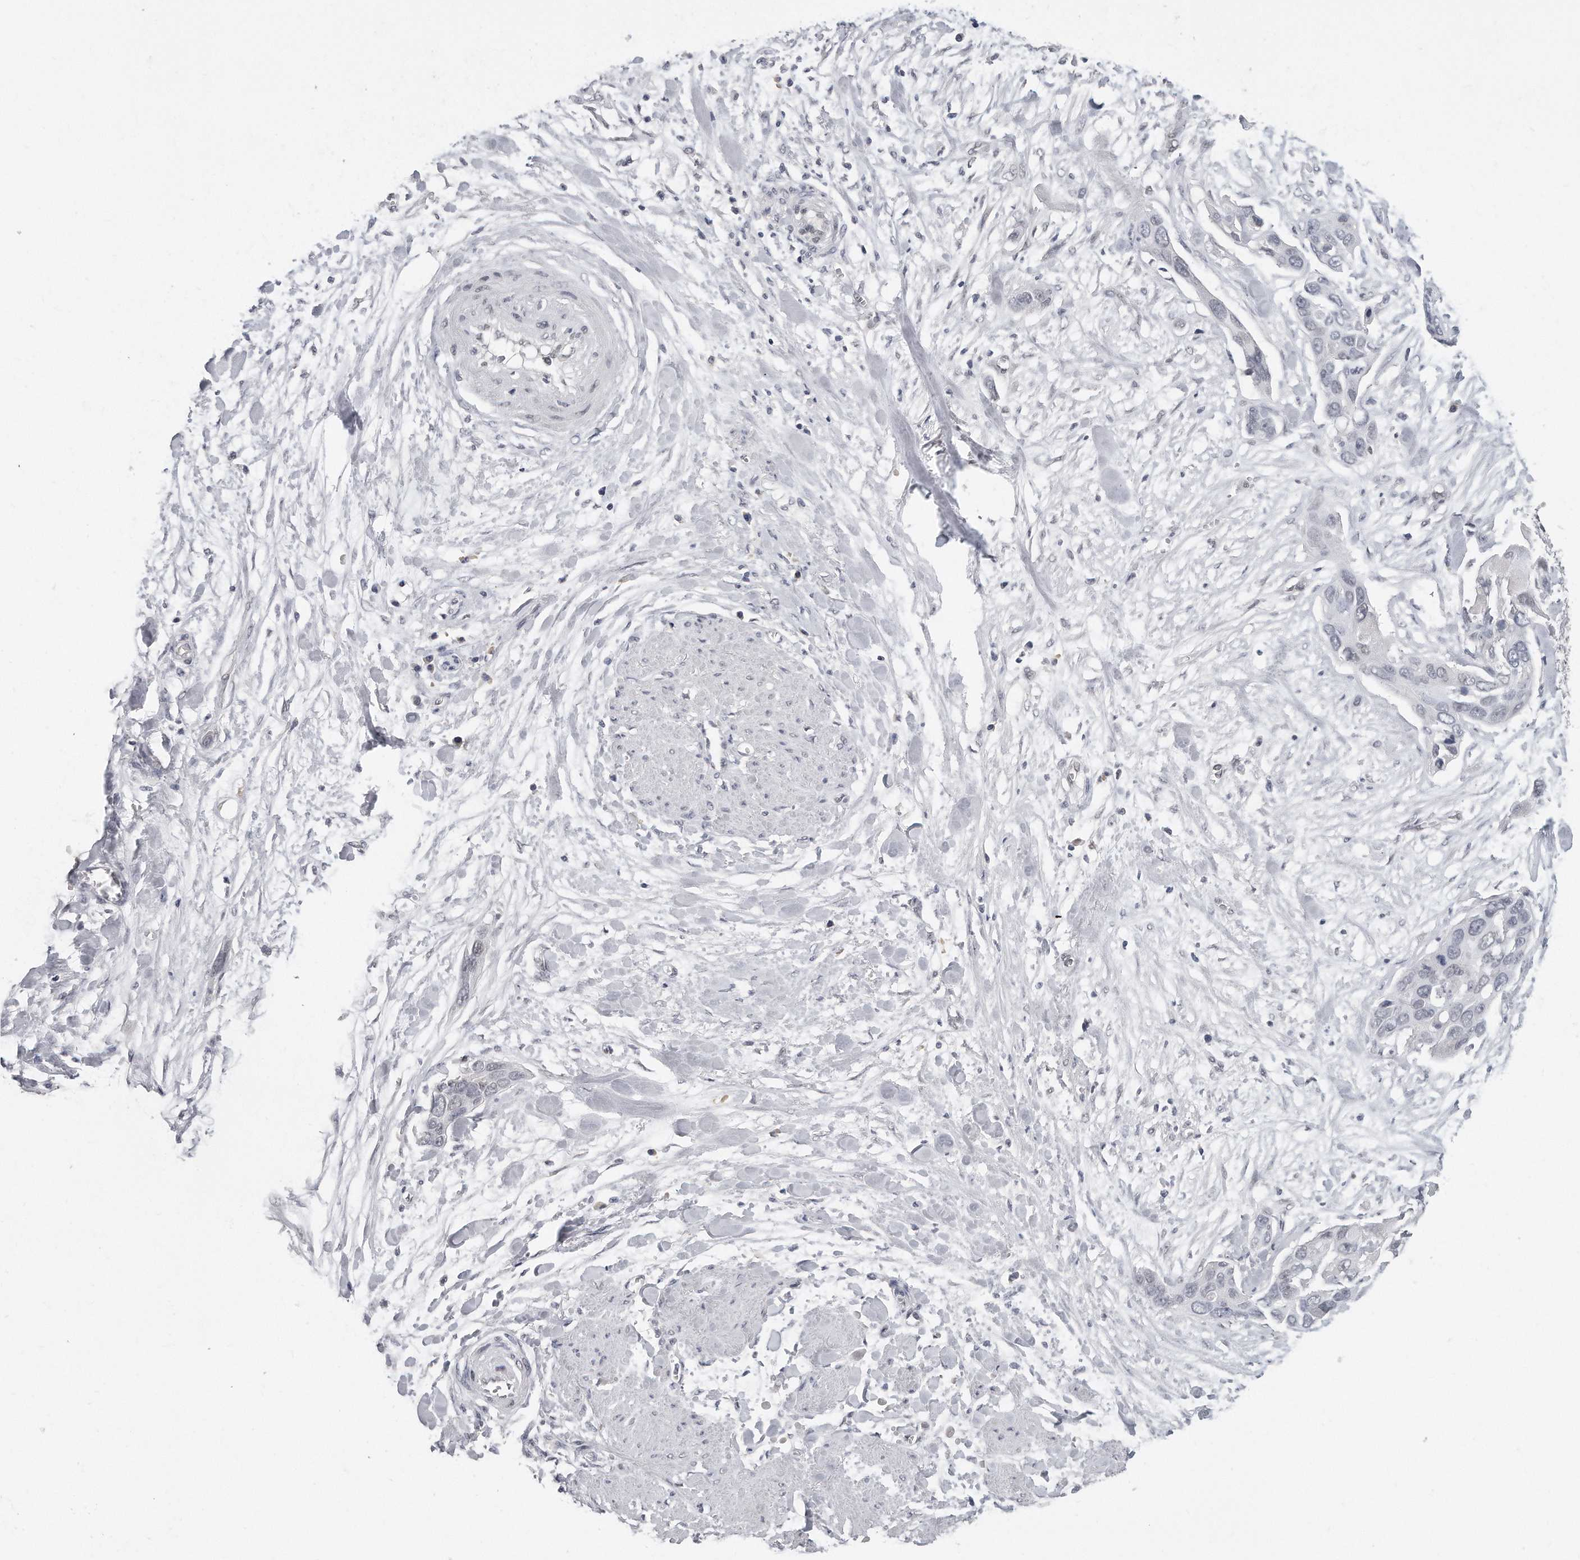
{"staining": {"intensity": "negative", "quantity": "none", "location": "none"}, "tissue": "pancreatic cancer", "cell_type": "Tumor cells", "image_type": "cancer", "snomed": [{"axis": "morphology", "description": "Adenocarcinoma, NOS"}, {"axis": "topography", "description": "Pancreas"}], "caption": "This is an IHC image of pancreatic cancer. There is no positivity in tumor cells.", "gene": "CTBP2", "patient": {"sex": "female", "age": 60}}